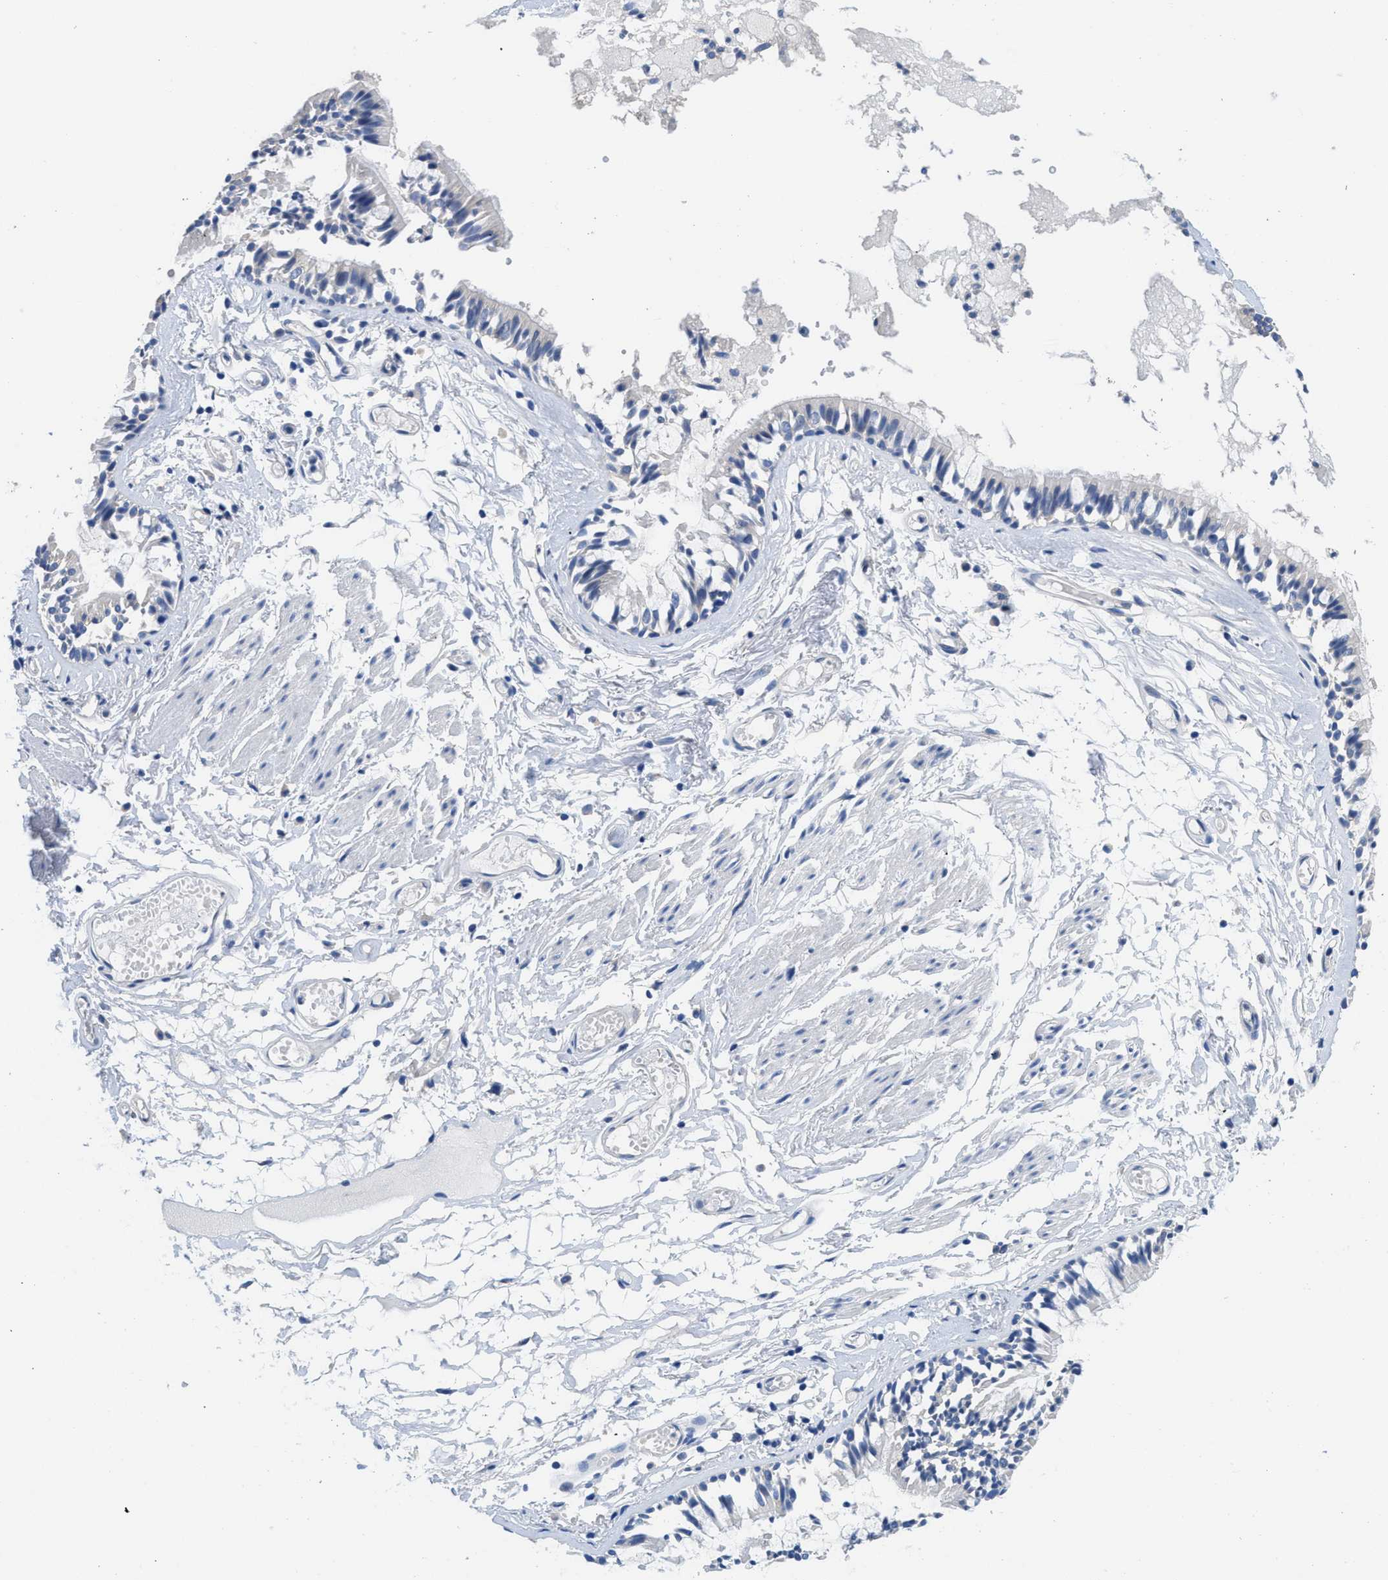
{"staining": {"intensity": "negative", "quantity": "none", "location": "none"}, "tissue": "bronchus", "cell_type": "Respiratory epithelial cells", "image_type": "normal", "snomed": [{"axis": "morphology", "description": "Normal tissue, NOS"}, {"axis": "morphology", "description": "Inflammation, NOS"}, {"axis": "topography", "description": "Cartilage tissue"}, {"axis": "topography", "description": "Lung"}], "caption": "Histopathology image shows no protein expression in respiratory epithelial cells of benign bronchus.", "gene": "CA9", "patient": {"sex": "male", "age": 71}}